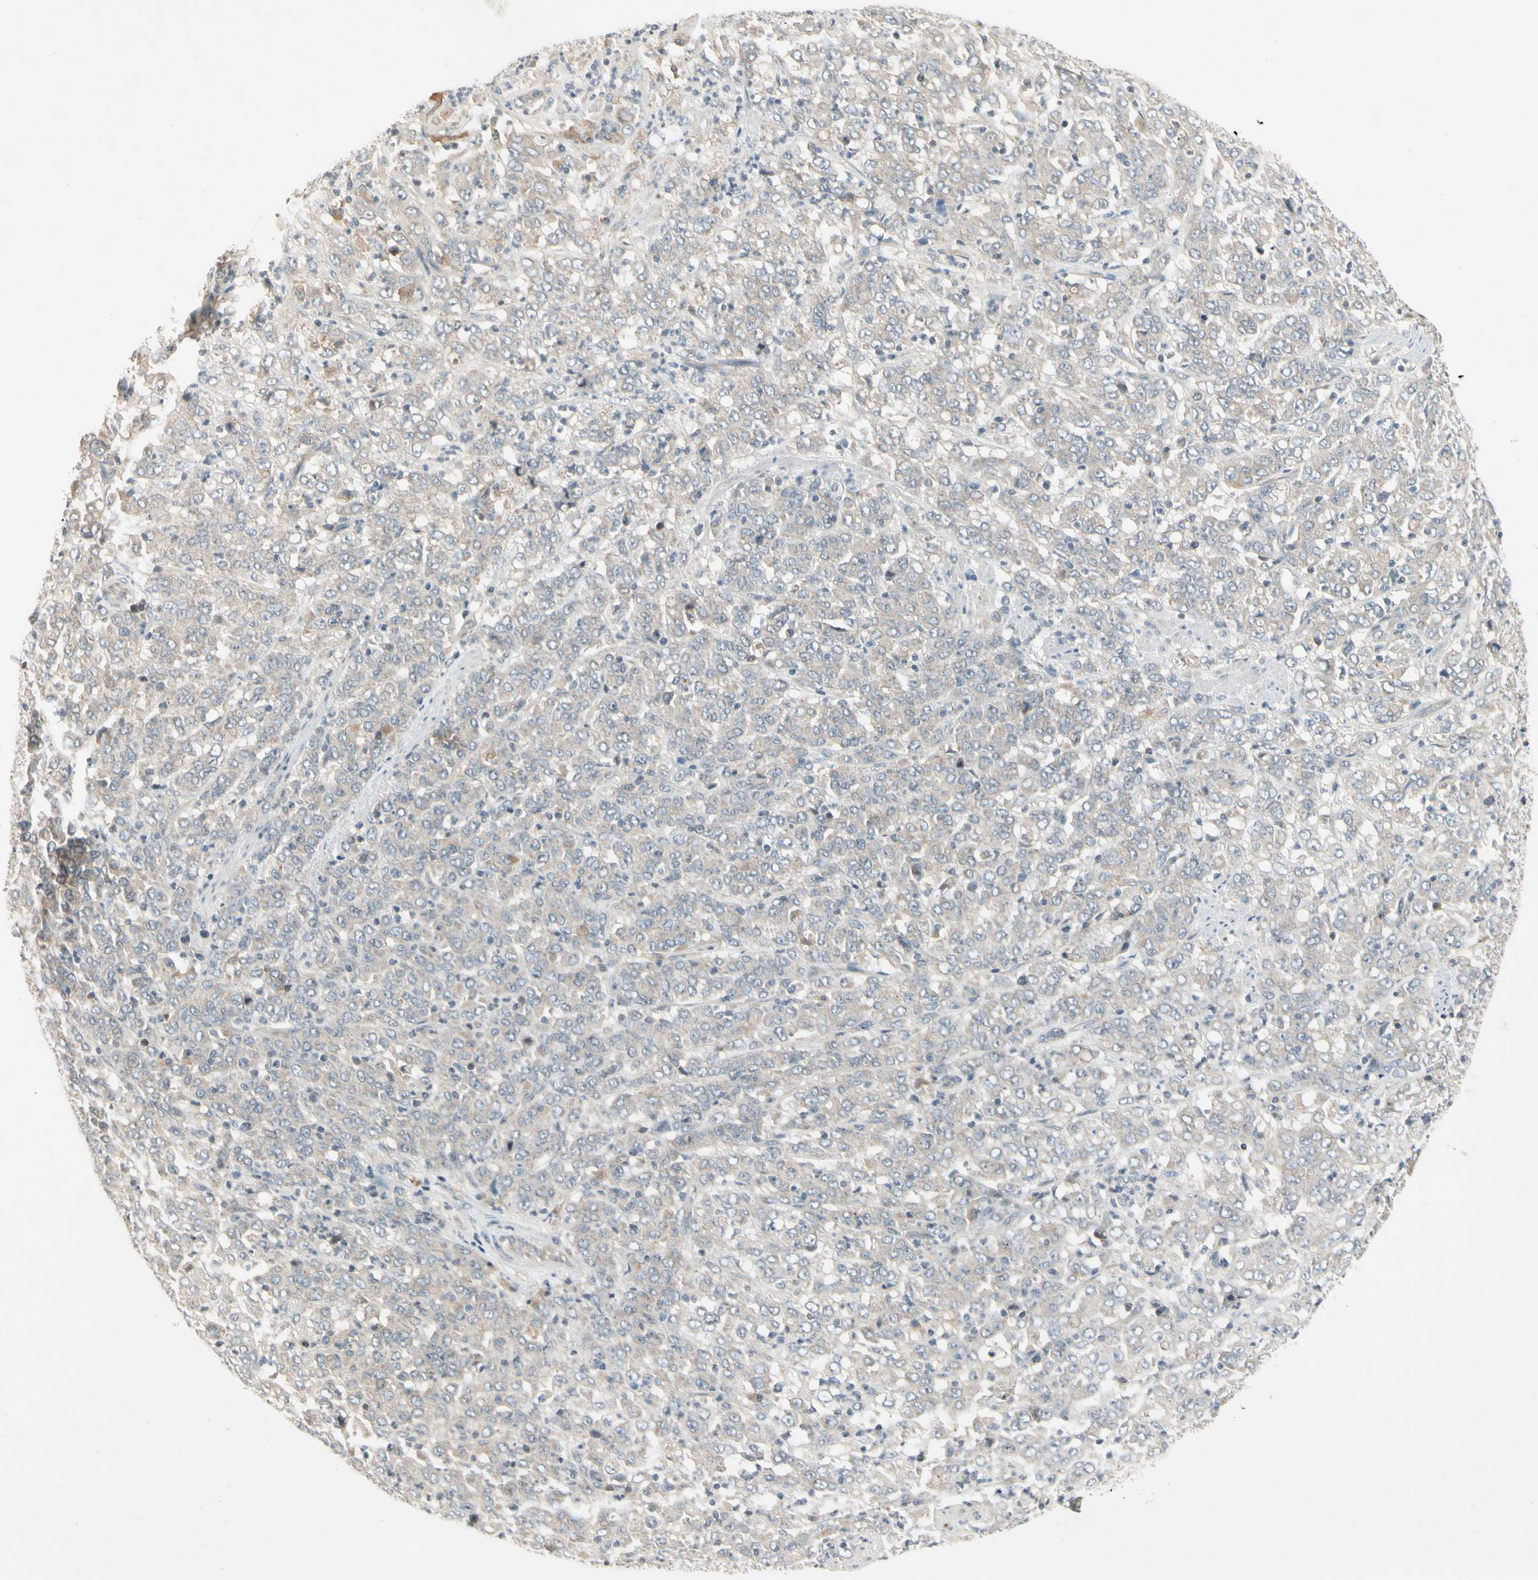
{"staining": {"intensity": "weak", "quantity": ">75%", "location": "cytoplasmic/membranous"}, "tissue": "stomach cancer", "cell_type": "Tumor cells", "image_type": "cancer", "snomed": [{"axis": "morphology", "description": "Adenocarcinoma, NOS"}, {"axis": "topography", "description": "Stomach, lower"}], "caption": "DAB immunohistochemical staining of stomach adenocarcinoma demonstrates weak cytoplasmic/membranous protein positivity in approximately >75% of tumor cells.", "gene": "ICAM5", "patient": {"sex": "female", "age": 71}}